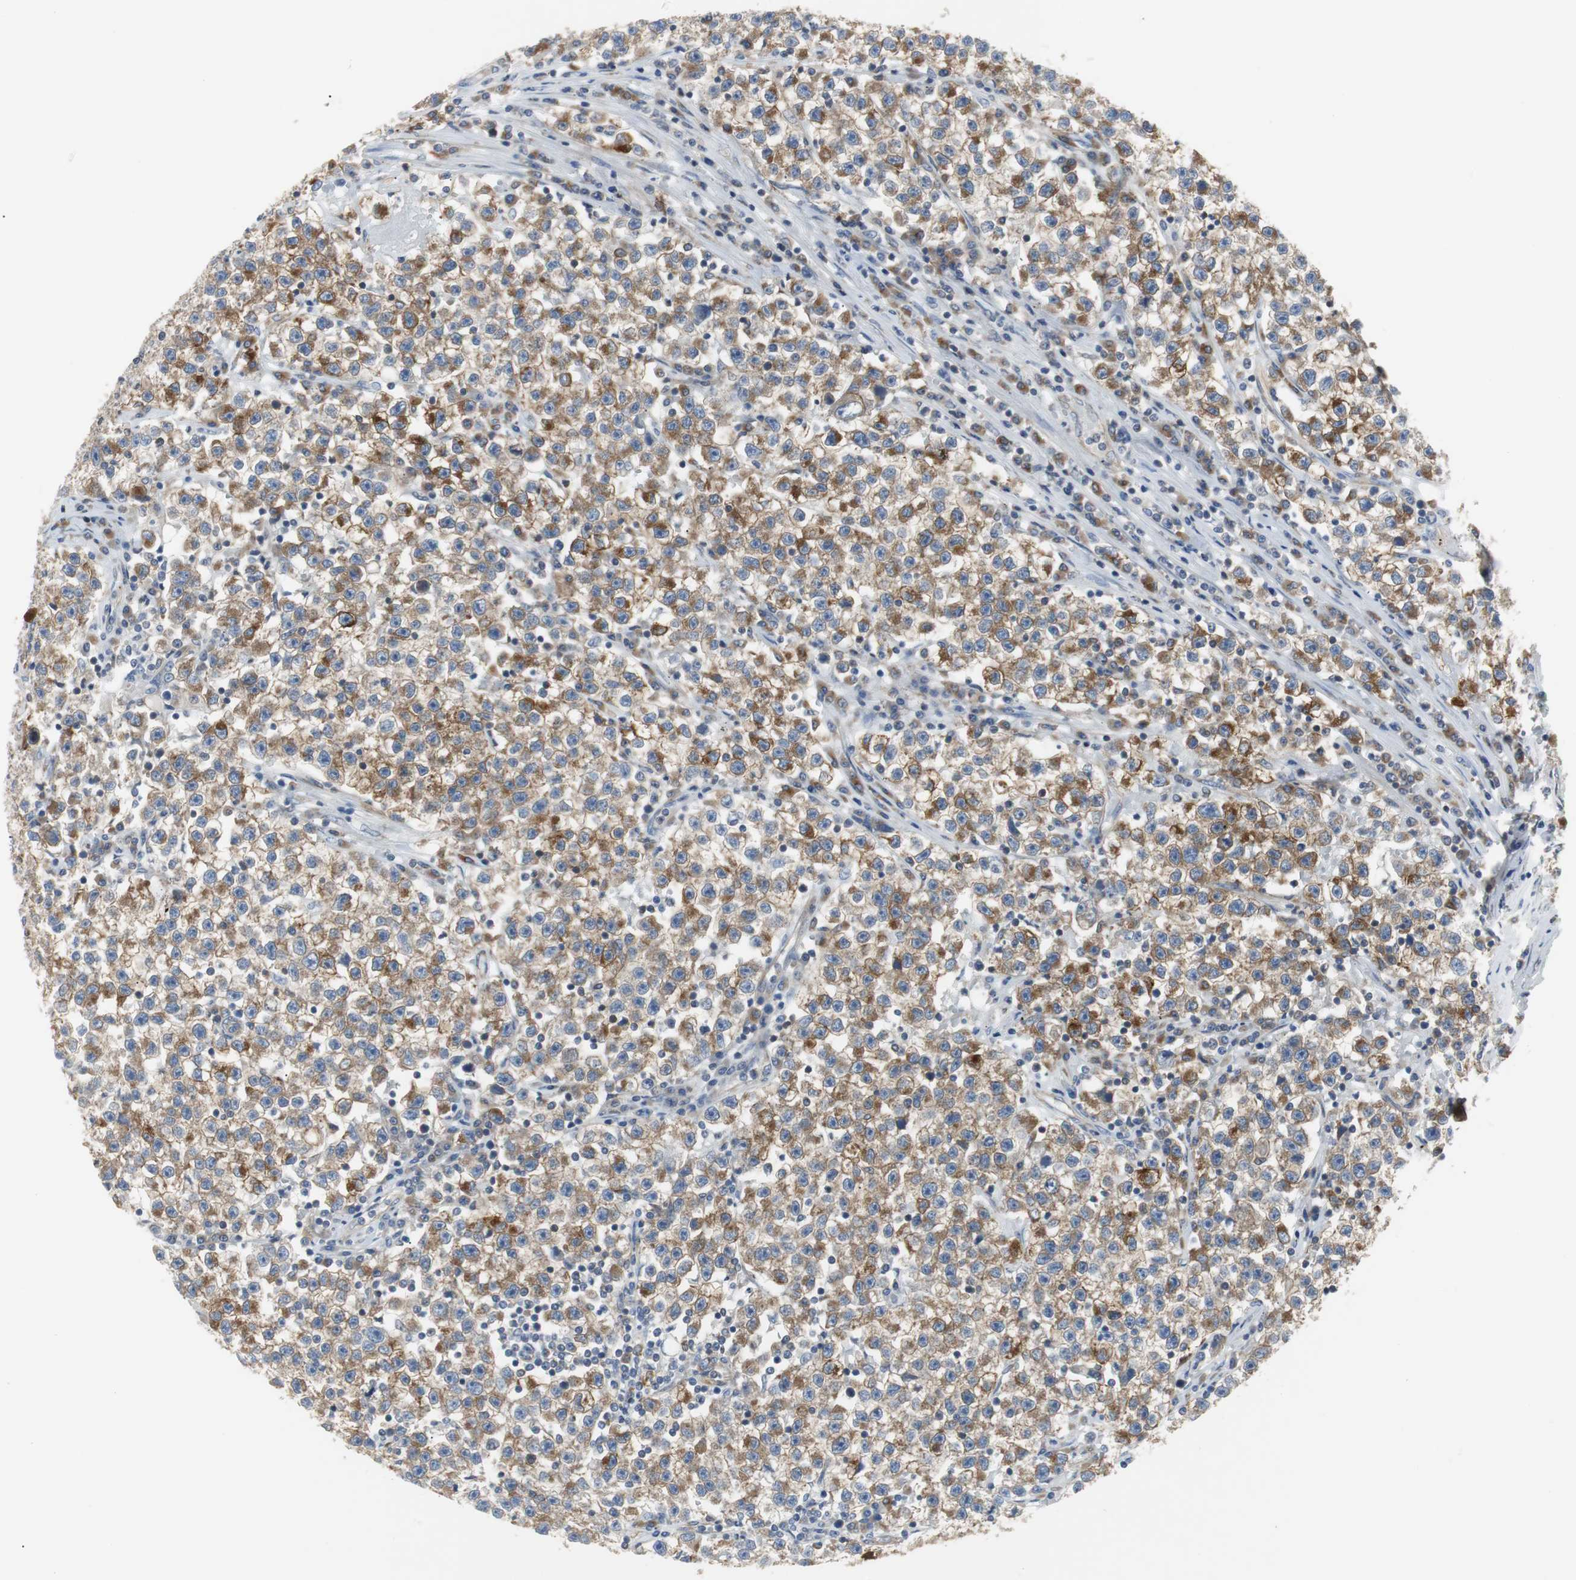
{"staining": {"intensity": "moderate", "quantity": "25%-75%", "location": "cytoplasmic/membranous"}, "tissue": "testis cancer", "cell_type": "Tumor cells", "image_type": "cancer", "snomed": [{"axis": "morphology", "description": "Seminoma, NOS"}, {"axis": "topography", "description": "Testis"}], "caption": "This image demonstrates immunohistochemistry (IHC) staining of seminoma (testis), with medium moderate cytoplasmic/membranous positivity in approximately 25%-75% of tumor cells.", "gene": "GYS1", "patient": {"sex": "male", "age": 22}}